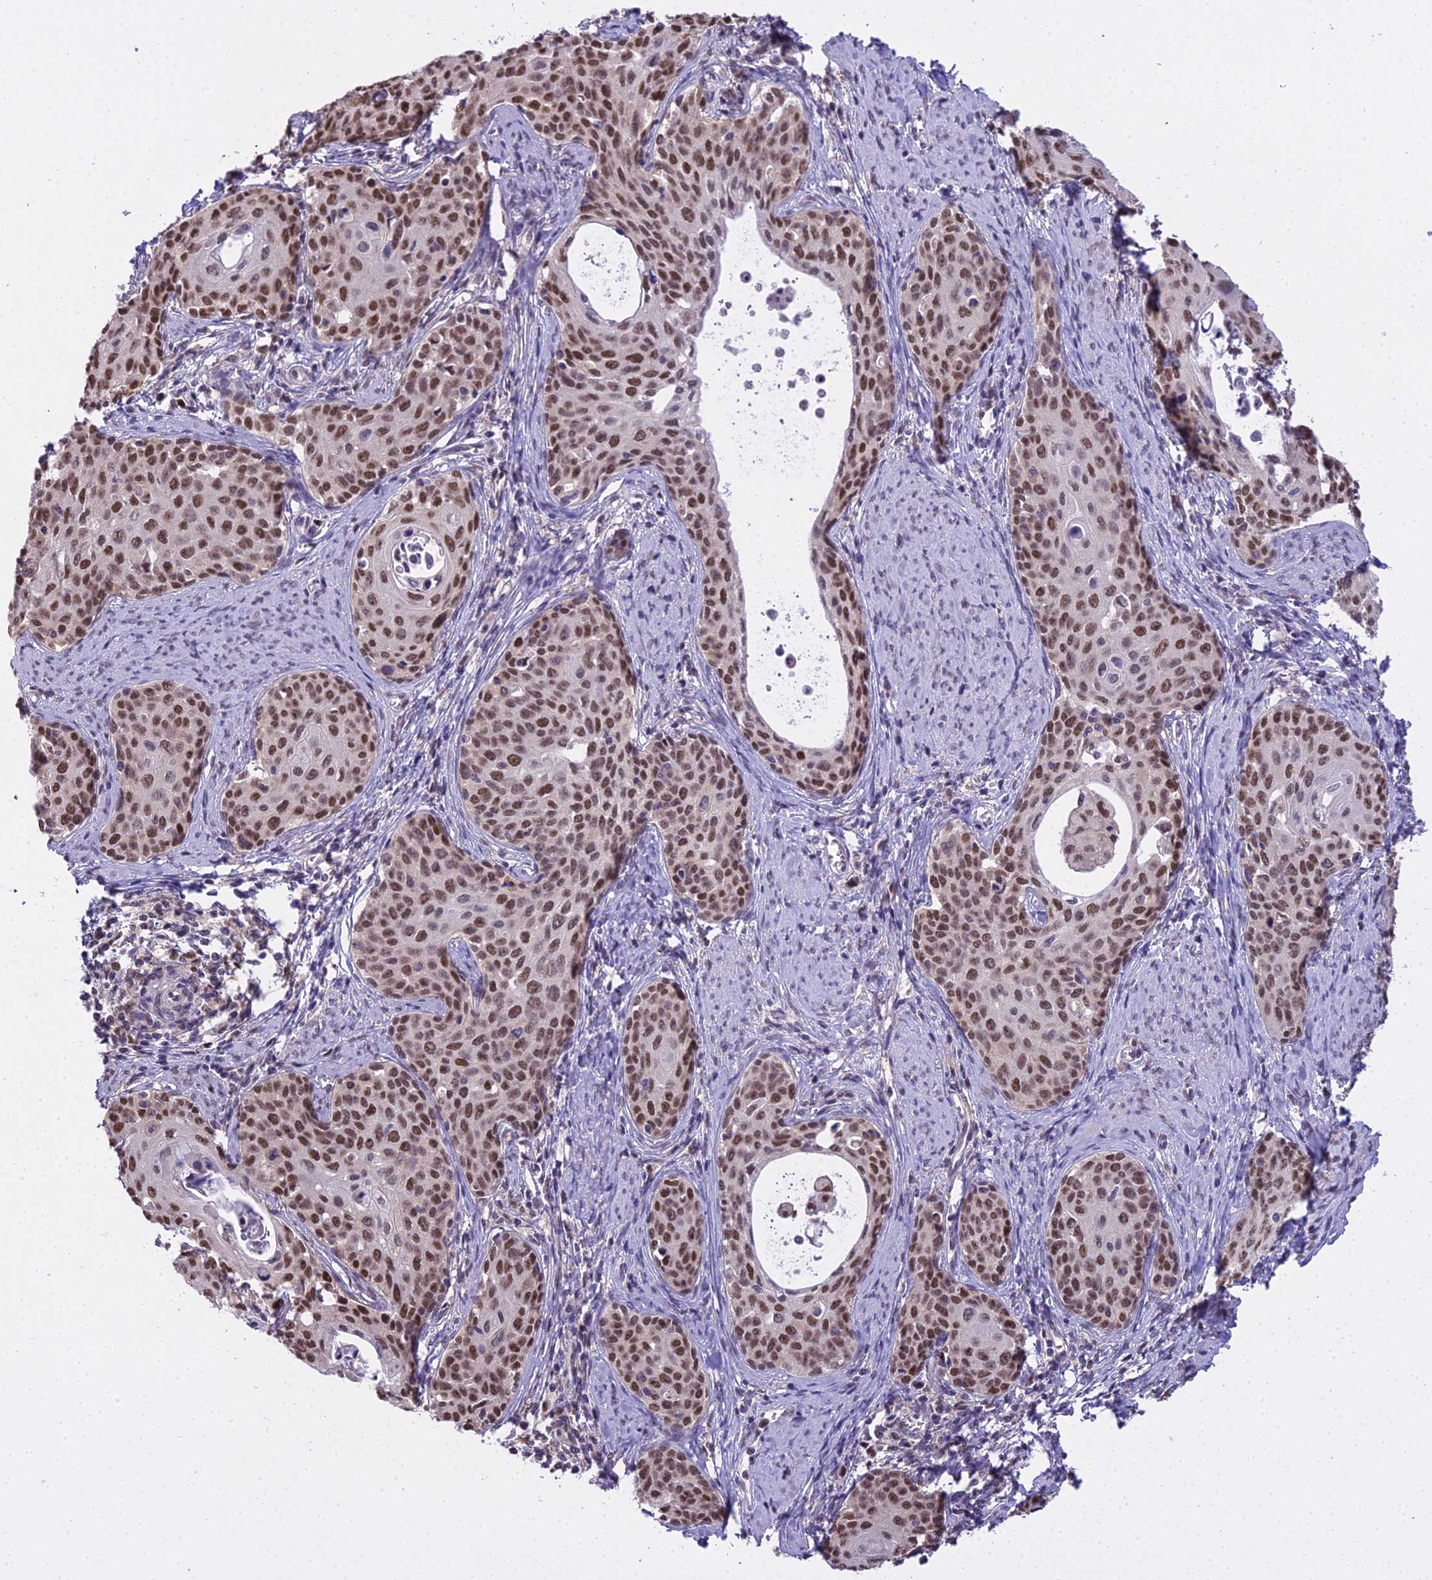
{"staining": {"intensity": "strong", "quantity": ">75%", "location": "nuclear"}, "tissue": "cervical cancer", "cell_type": "Tumor cells", "image_type": "cancer", "snomed": [{"axis": "morphology", "description": "Squamous cell carcinoma, NOS"}, {"axis": "topography", "description": "Cervix"}], "caption": "Brown immunohistochemical staining in human squamous cell carcinoma (cervical) reveals strong nuclear expression in about >75% of tumor cells.", "gene": "MAT2A", "patient": {"sex": "female", "age": 52}}